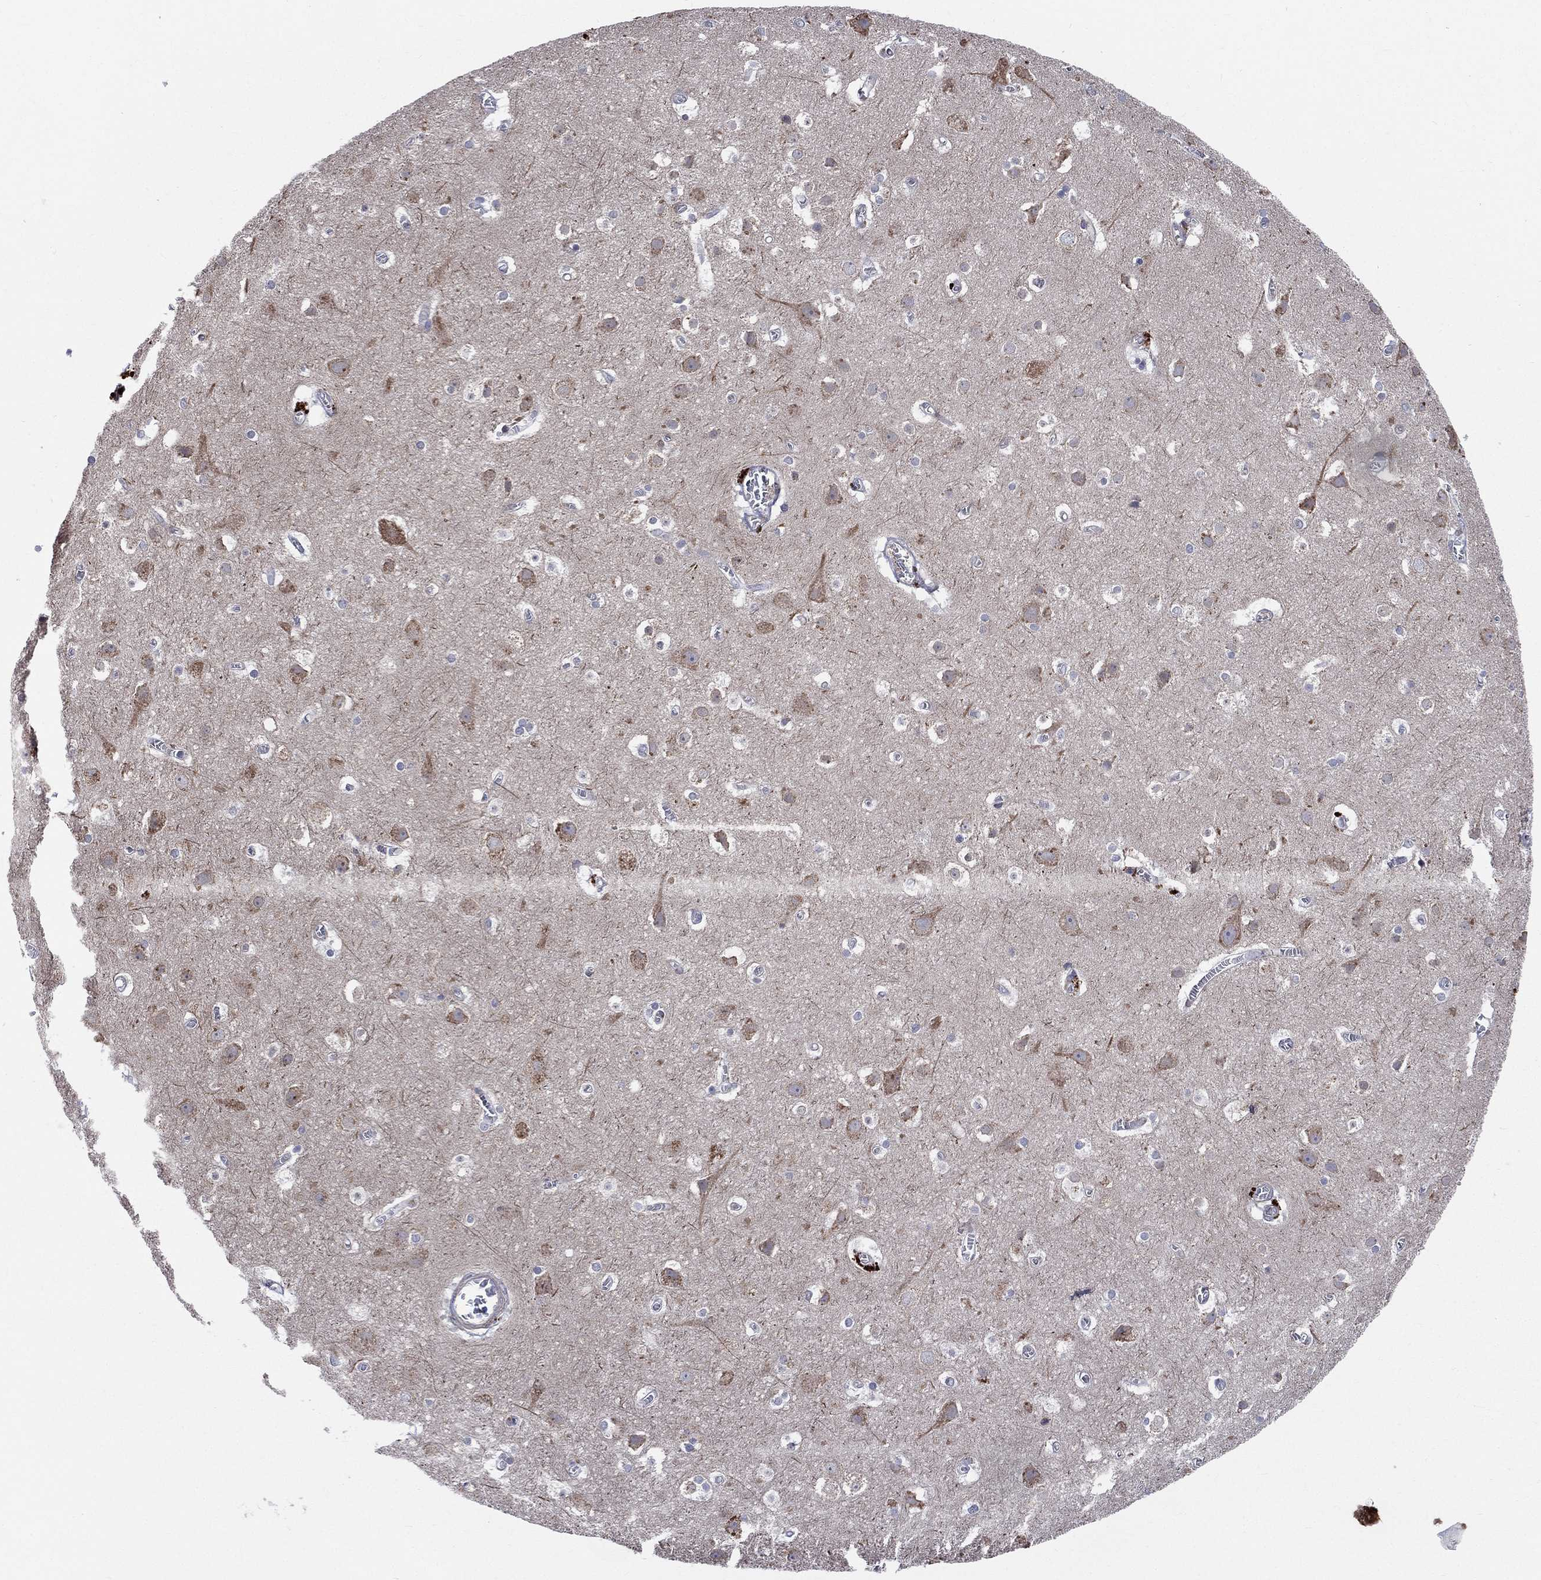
{"staining": {"intensity": "negative", "quantity": "none", "location": "none"}, "tissue": "cerebral cortex", "cell_type": "Endothelial cells", "image_type": "normal", "snomed": [{"axis": "morphology", "description": "Normal tissue, NOS"}, {"axis": "topography", "description": "Cerebral cortex"}], "caption": "This is an IHC micrograph of normal human cerebral cortex. There is no expression in endothelial cells.", "gene": "CCDC159", "patient": {"sex": "male", "age": 59}}